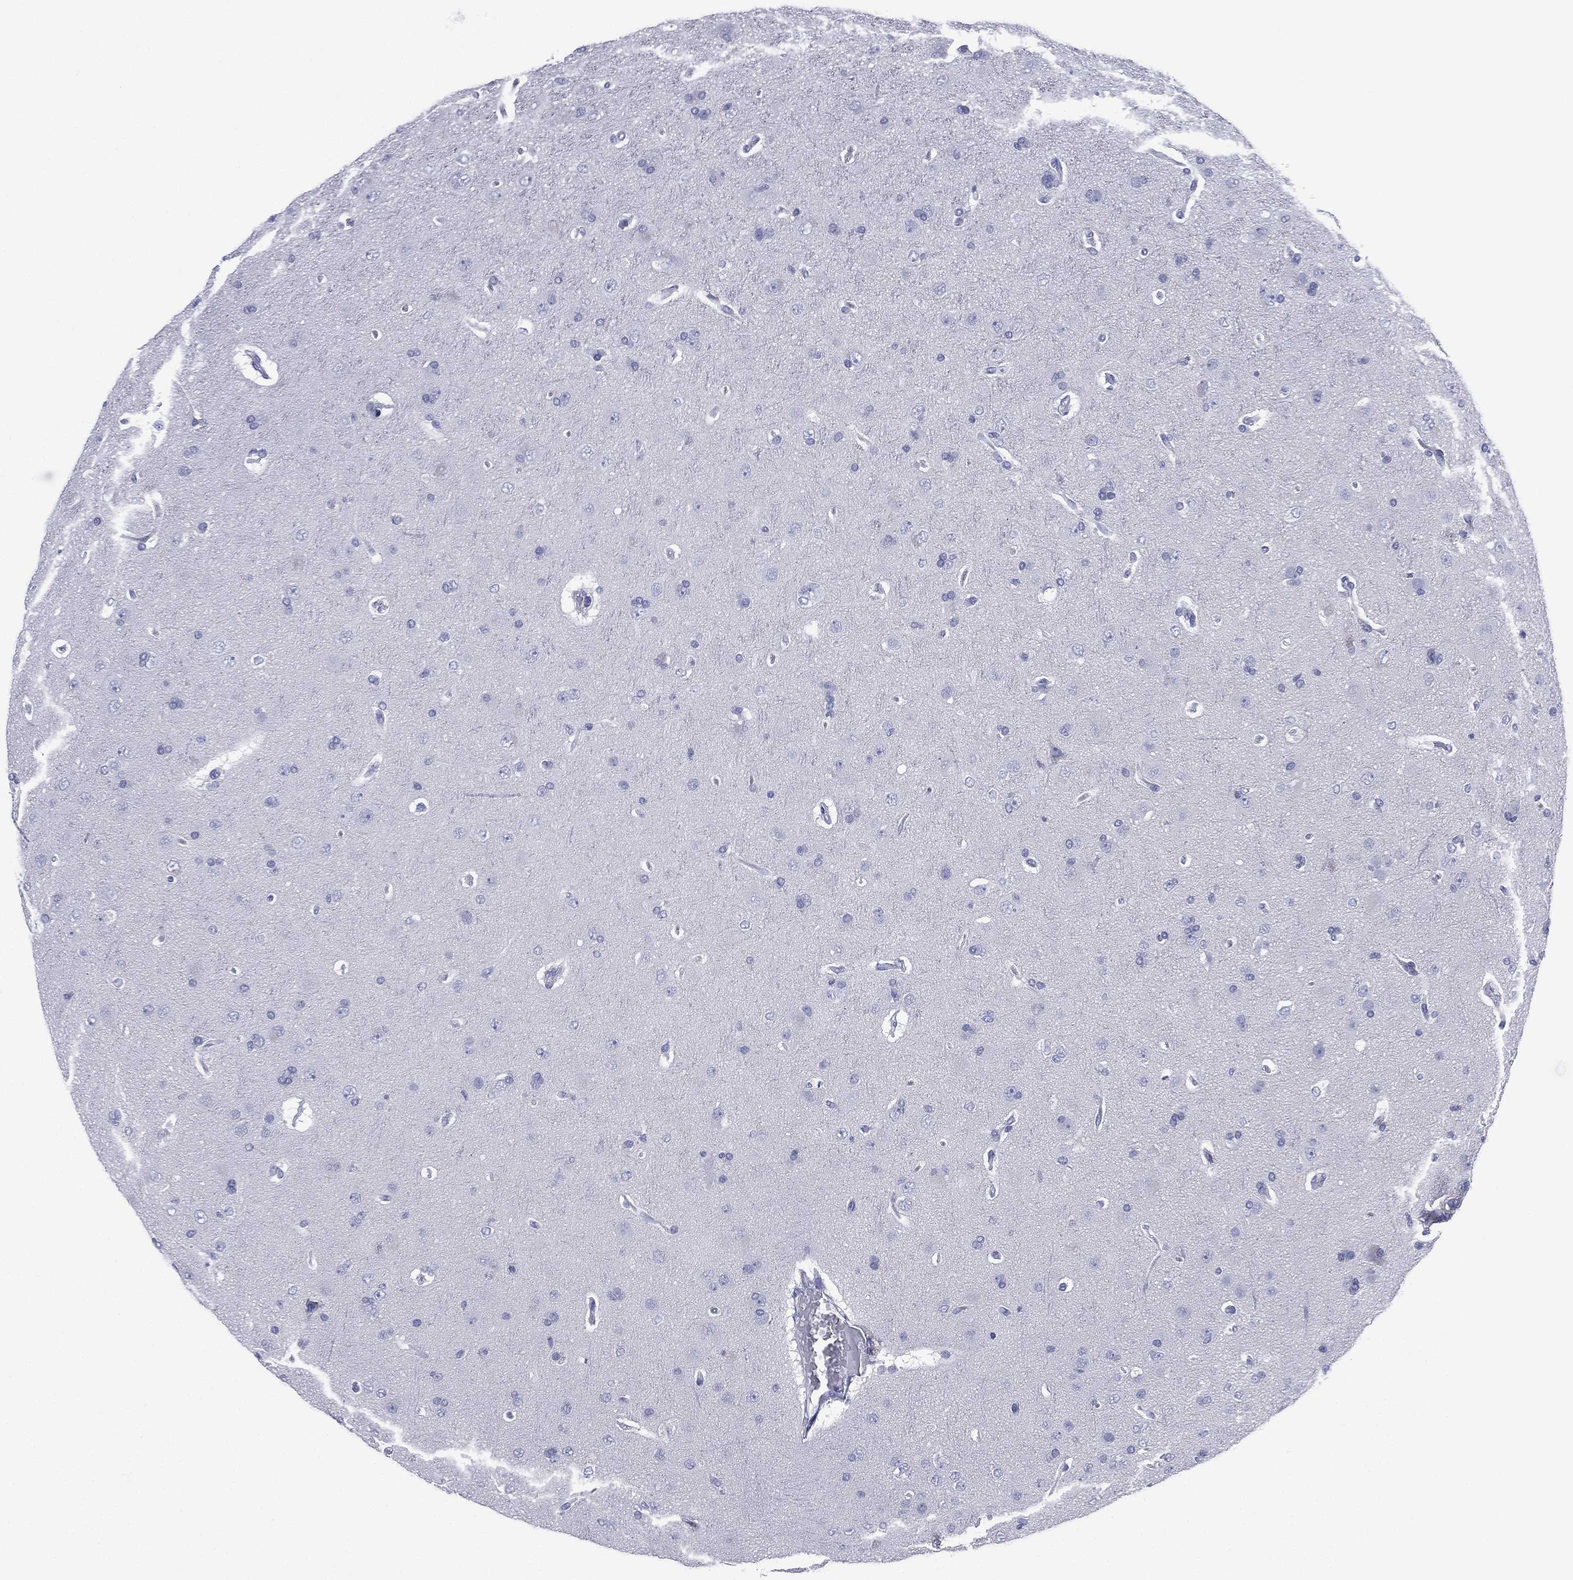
{"staining": {"intensity": "negative", "quantity": "none", "location": "none"}, "tissue": "glioma", "cell_type": "Tumor cells", "image_type": "cancer", "snomed": [{"axis": "morphology", "description": "Glioma, malignant, NOS"}, {"axis": "topography", "description": "Cerebral cortex"}], "caption": "Photomicrograph shows no protein expression in tumor cells of glioma (malignant) tissue. (DAB (3,3'-diaminobenzidine) immunohistochemistry, high magnification).", "gene": "FCER2", "patient": {"sex": "male", "age": 58}}